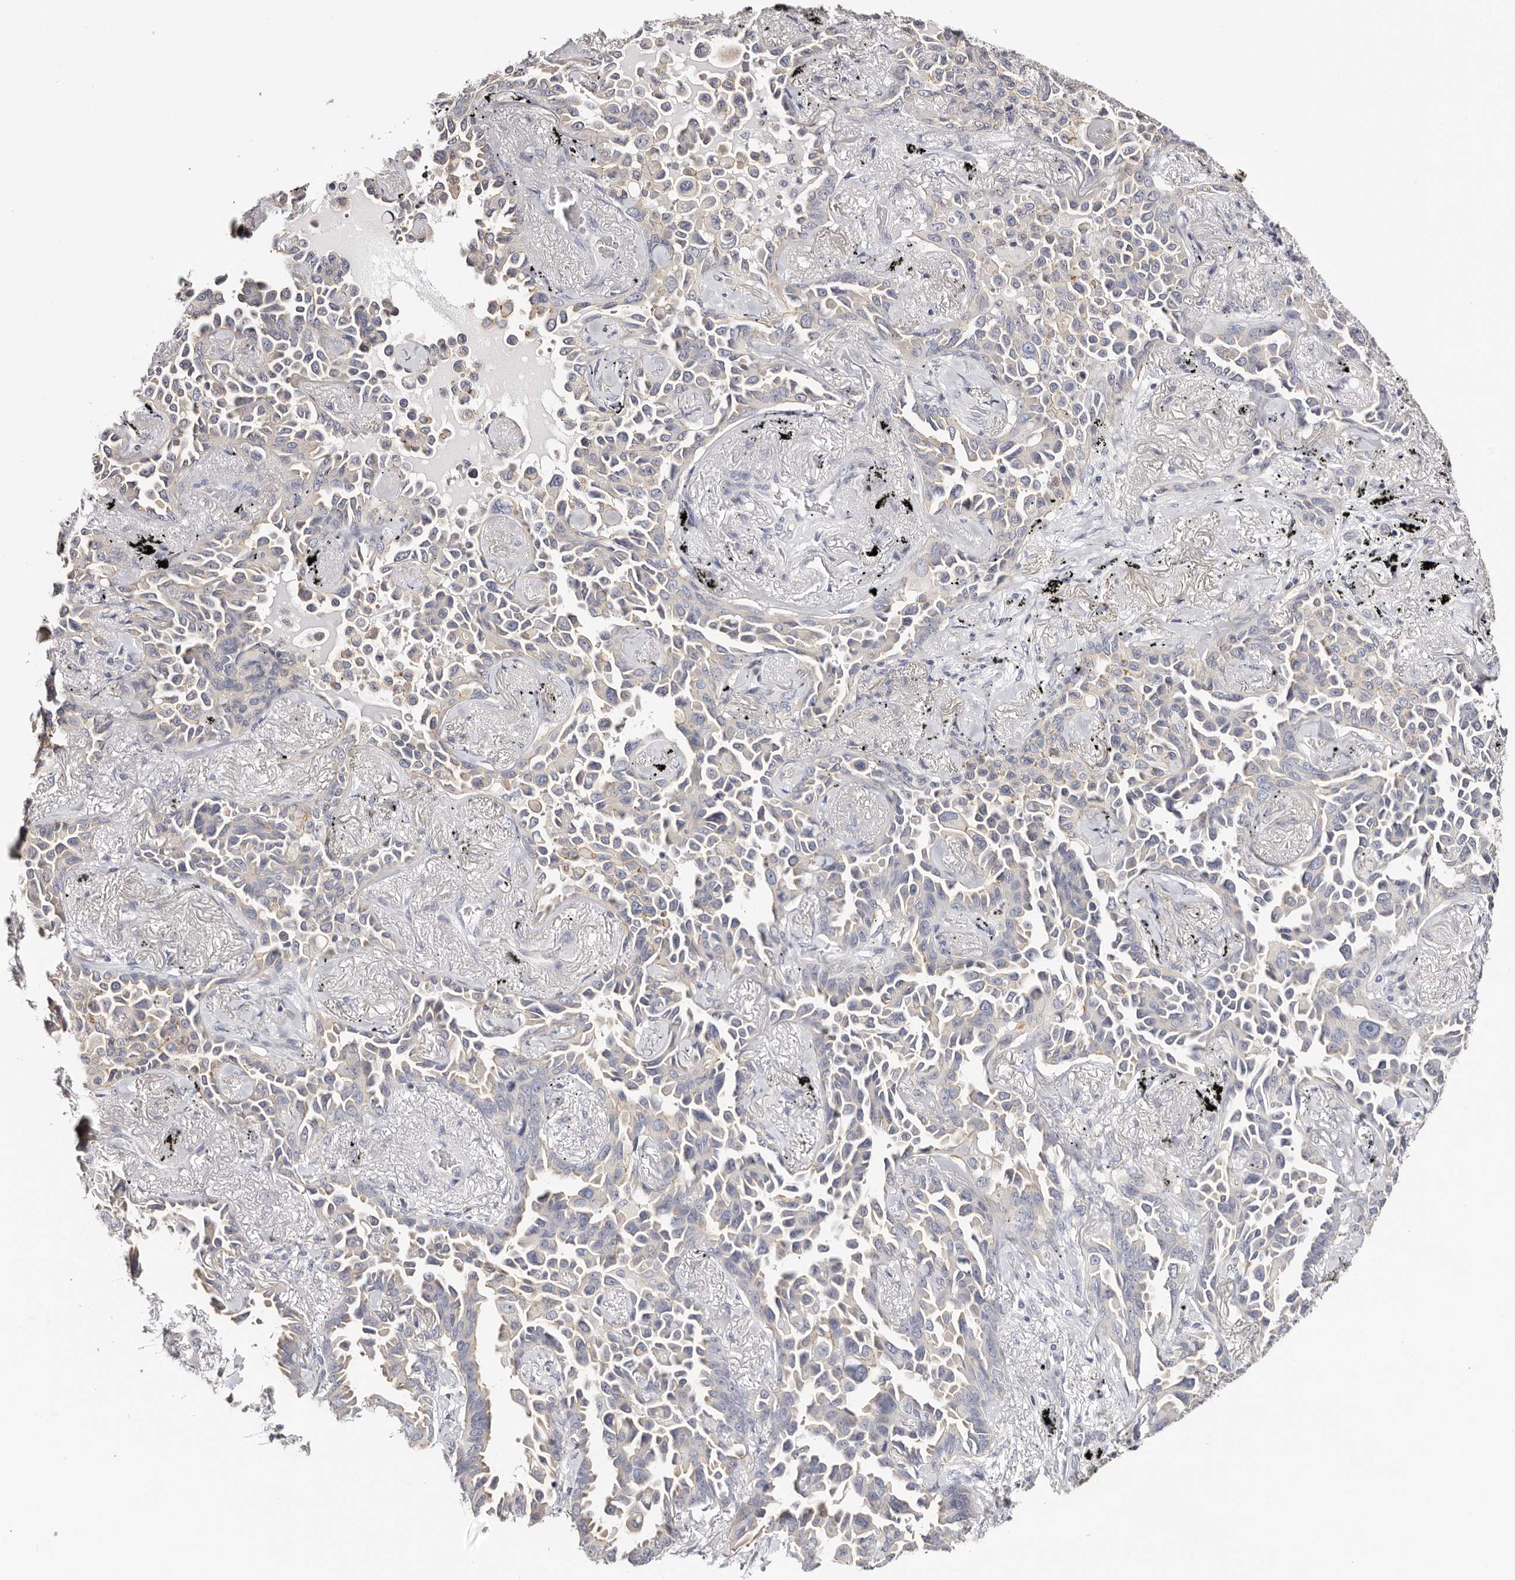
{"staining": {"intensity": "negative", "quantity": "none", "location": "none"}, "tissue": "lung cancer", "cell_type": "Tumor cells", "image_type": "cancer", "snomed": [{"axis": "morphology", "description": "Adenocarcinoma, NOS"}, {"axis": "topography", "description": "Lung"}], "caption": "An IHC histopathology image of adenocarcinoma (lung) is shown. There is no staining in tumor cells of adenocarcinoma (lung).", "gene": "ROM1", "patient": {"sex": "female", "age": 67}}